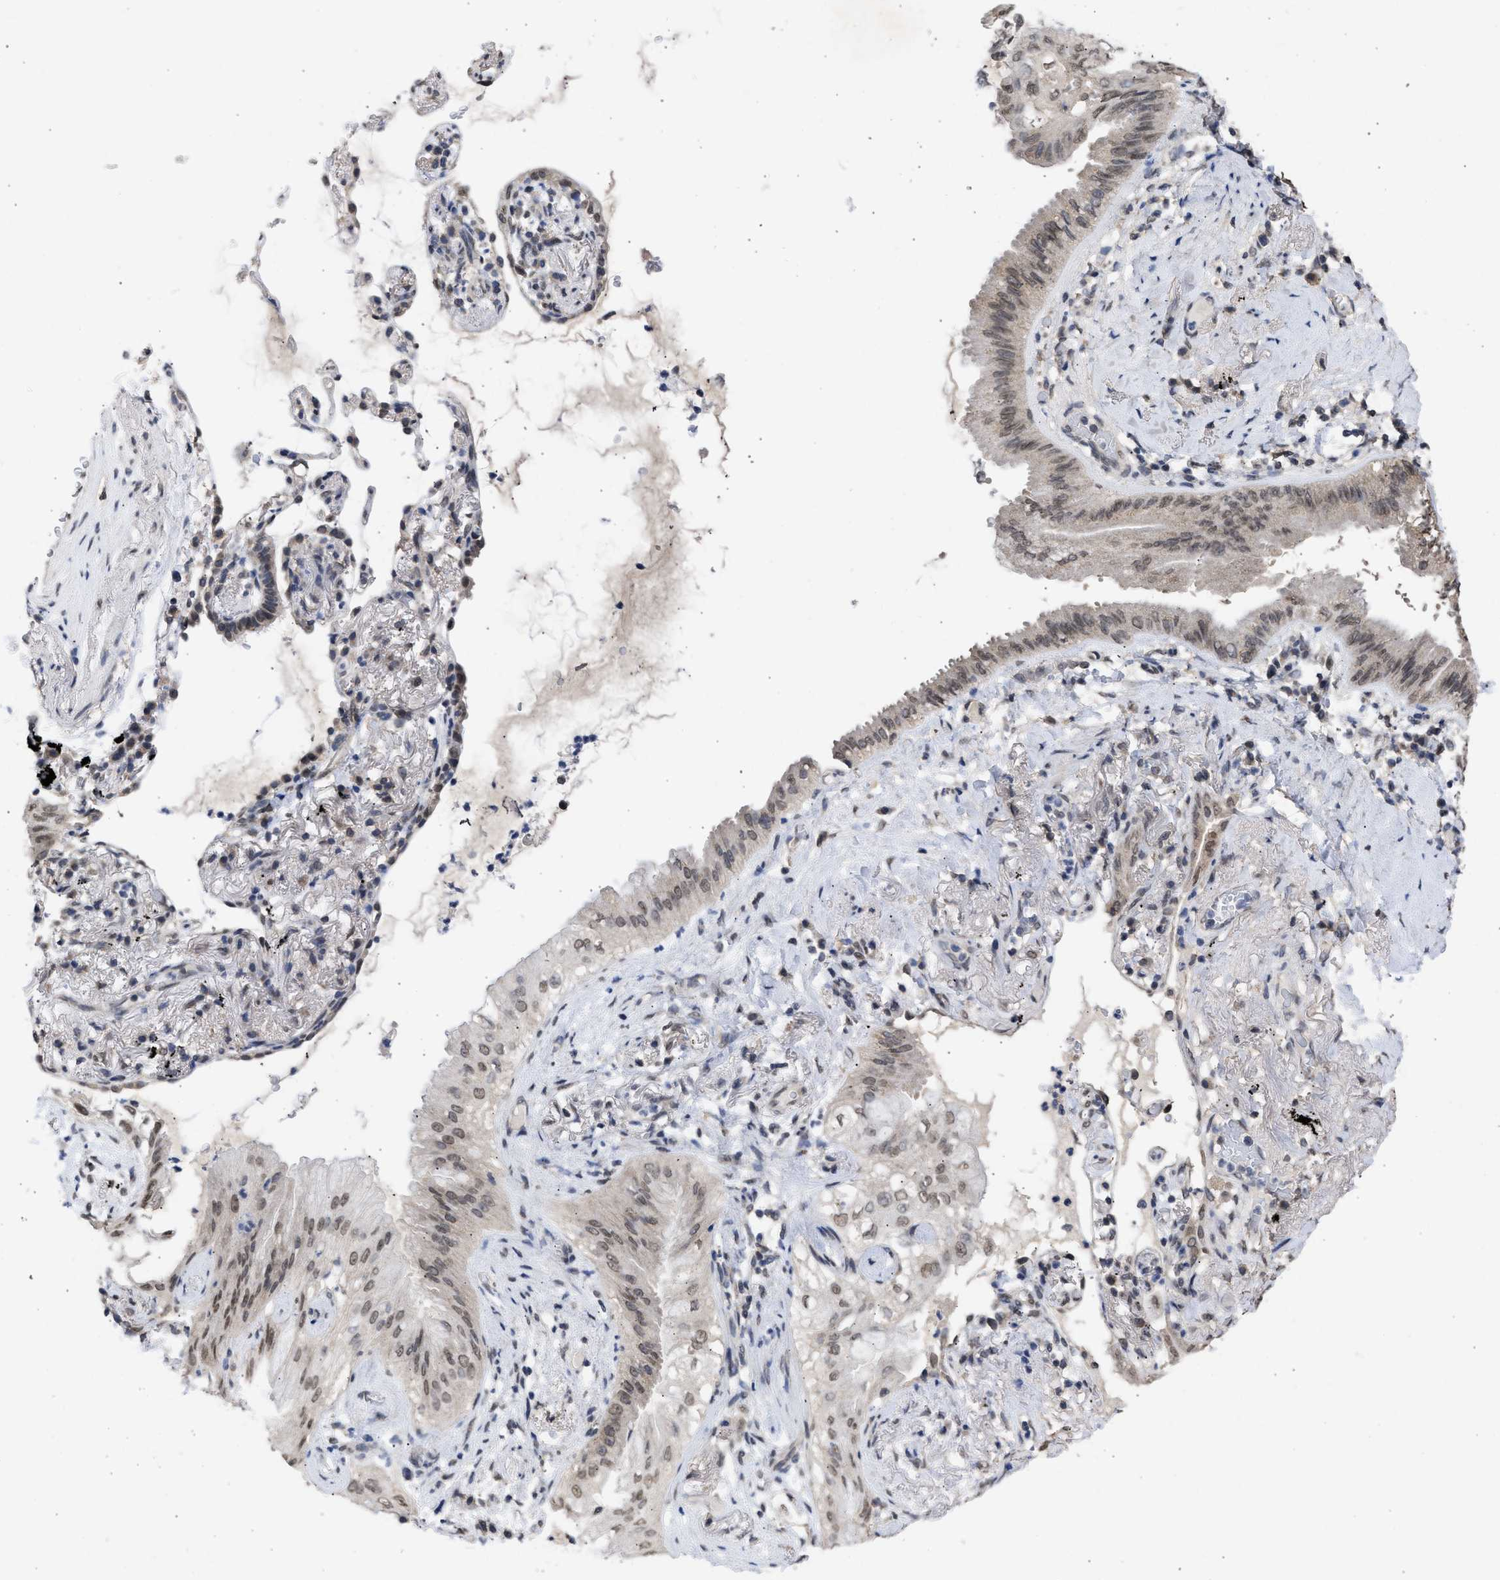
{"staining": {"intensity": "weak", "quantity": "<25%", "location": "nuclear"}, "tissue": "lung cancer", "cell_type": "Tumor cells", "image_type": "cancer", "snomed": [{"axis": "morphology", "description": "Normal tissue, NOS"}, {"axis": "morphology", "description": "Adenocarcinoma, NOS"}, {"axis": "topography", "description": "Bronchus"}, {"axis": "topography", "description": "Lung"}], "caption": "Tumor cells show no significant protein staining in adenocarcinoma (lung).", "gene": "NUP35", "patient": {"sex": "female", "age": 70}}